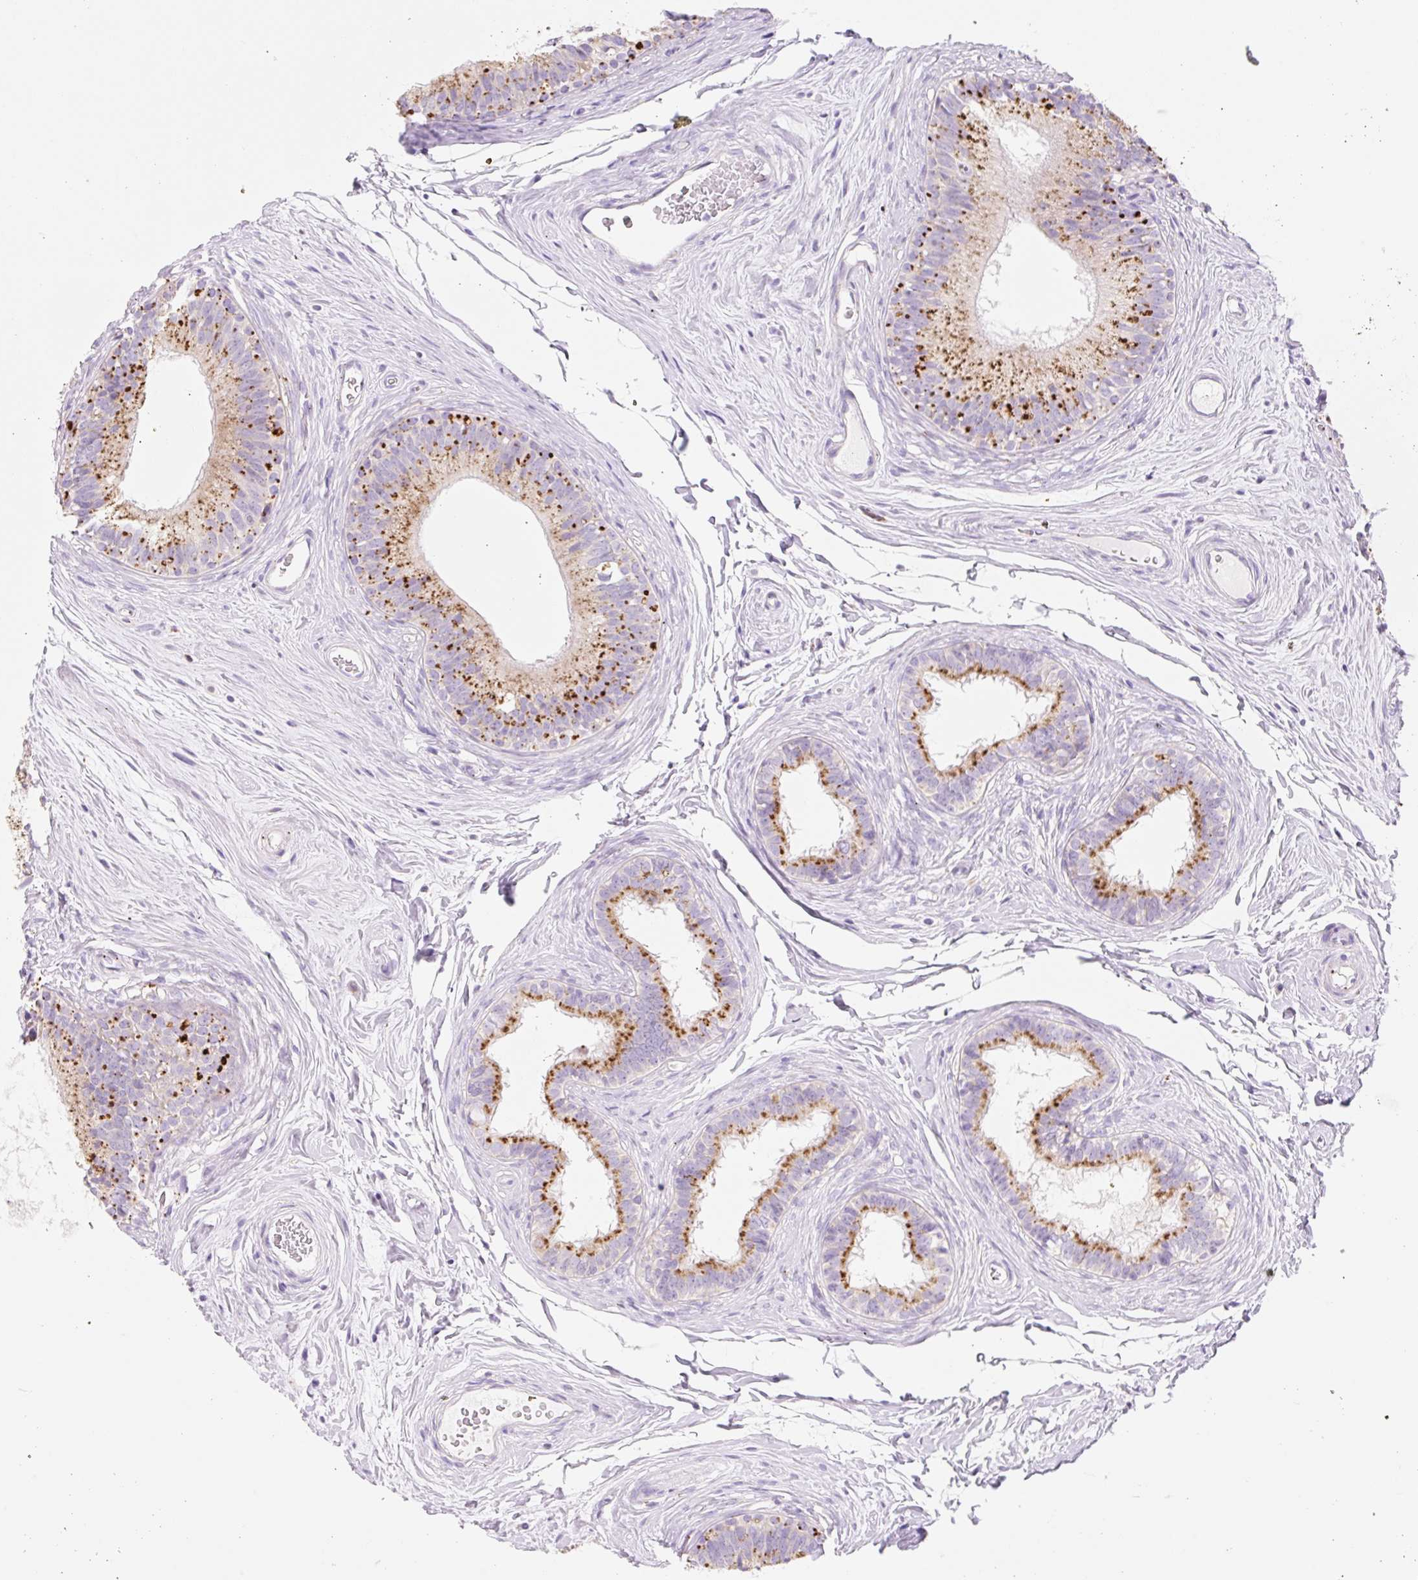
{"staining": {"intensity": "strong", "quantity": "25%-75%", "location": "cytoplasmic/membranous"}, "tissue": "epididymis", "cell_type": "Glandular cells", "image_type": "normal", "snomed": [{"axis": "morphology", "description": "Normal tissue, NOS"}, {"axis": "topography", "description": "Epididymis"}], "caption": "The photomicrograph demonstrates immunohistochemical staining of unremarkable epididymis. There is strong cytoplasmic/membranous staining is appreciated in about 25%-75% of glandular cells.", "gene": "CLEC3A", "patient": {"sex": "male", "age": 33}}